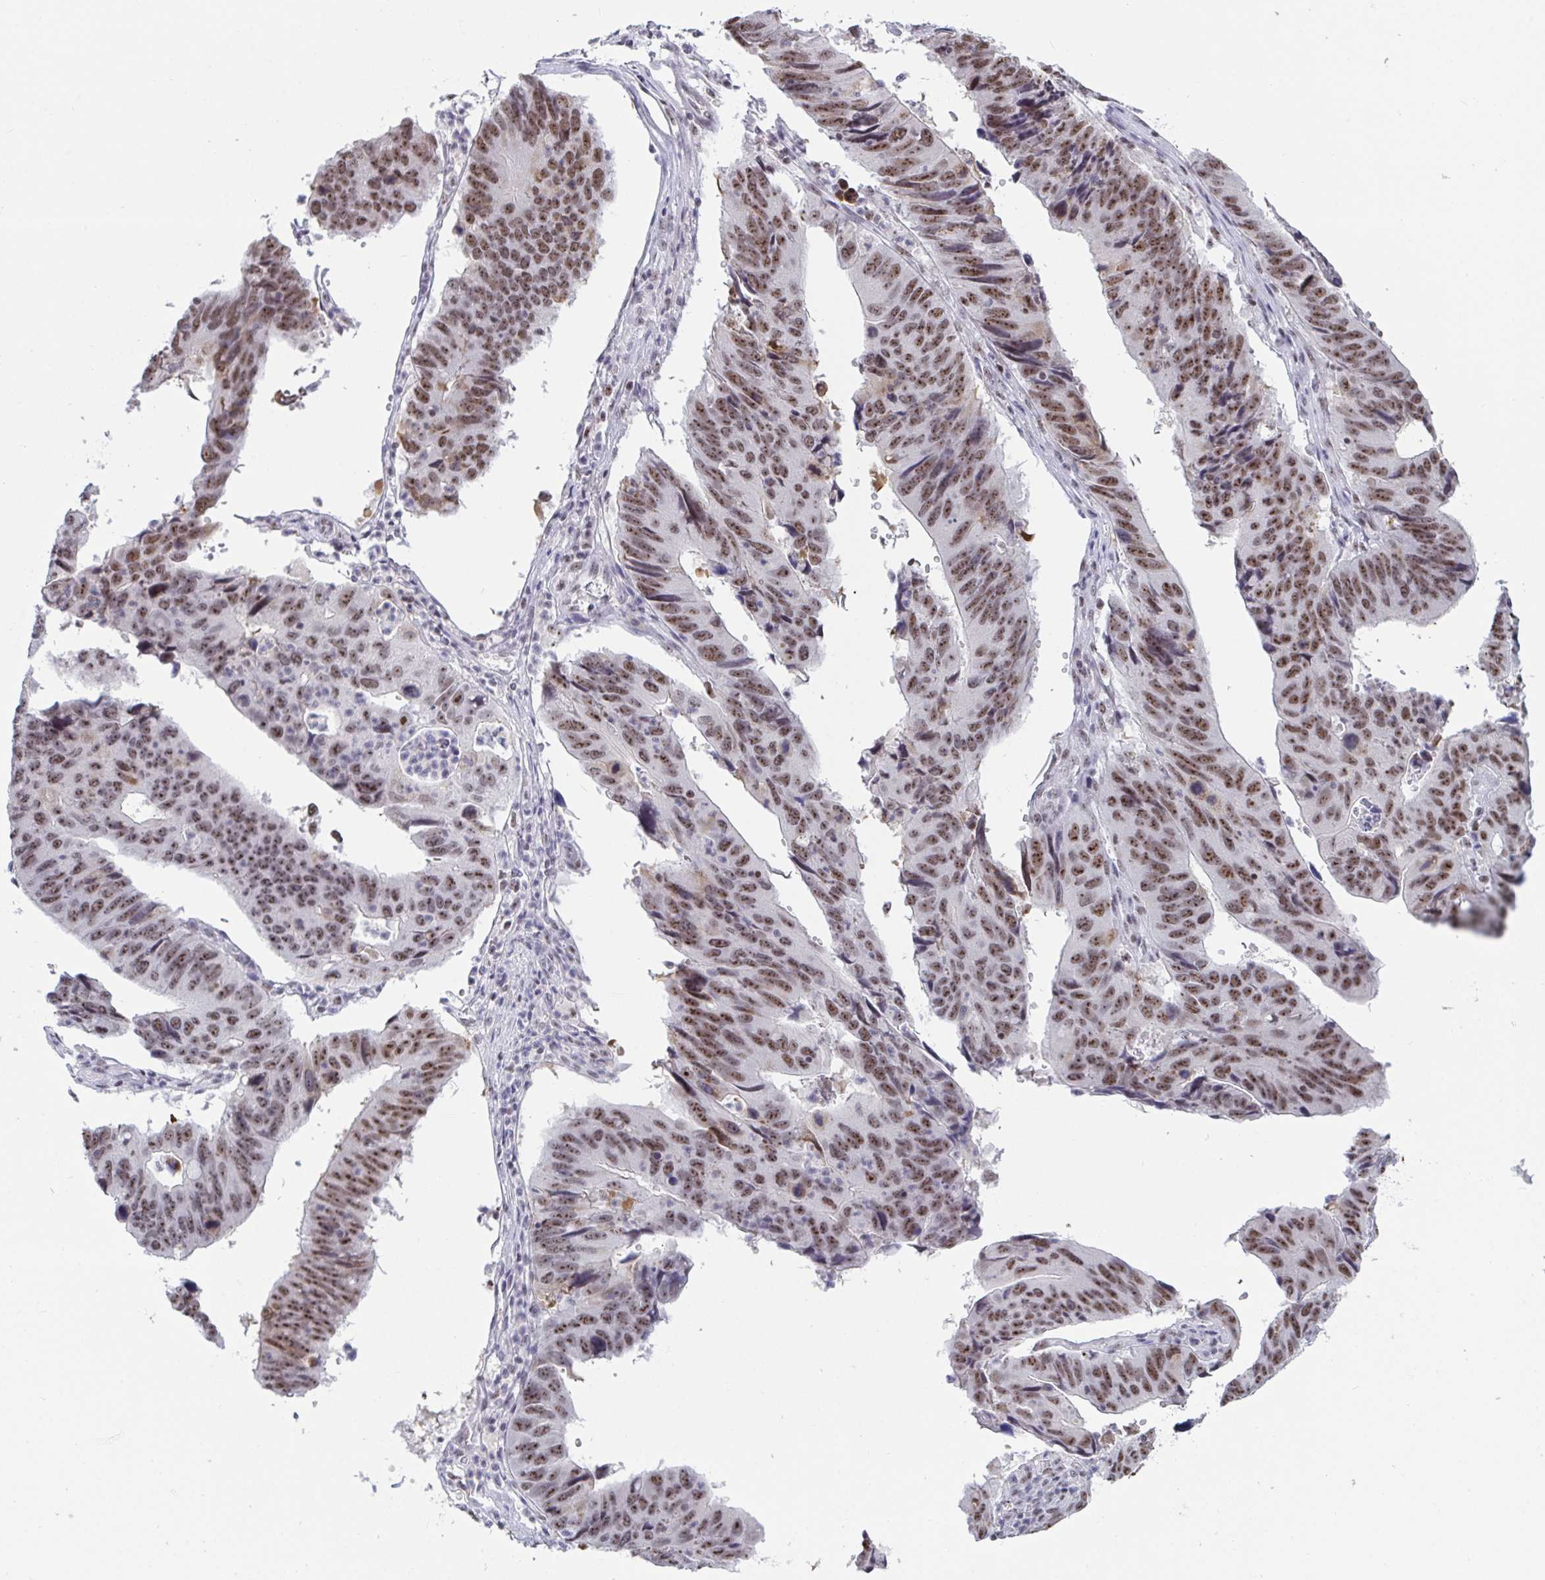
{"staining": {"intensity": "moderate", "quantity": ">75%", "location": "nuclear"}, "tissue": "stomach cancer", "cell_type": "Tumor cells", "image_type": "cancer", "snomed": [{"axis": "morphology", "description": "Adenocarcinoma, NOS"}, {"axis": "topography", "description": "Stomach"}], "caption": "Immunohistochemical staining of stomach cancer (adenocarcinoma) reveals medium levels of moderate nuclear expression in about >75% of tumor cells.", "gene": "SUPT16H", "patient": {"sex": "male", "age": 59}}